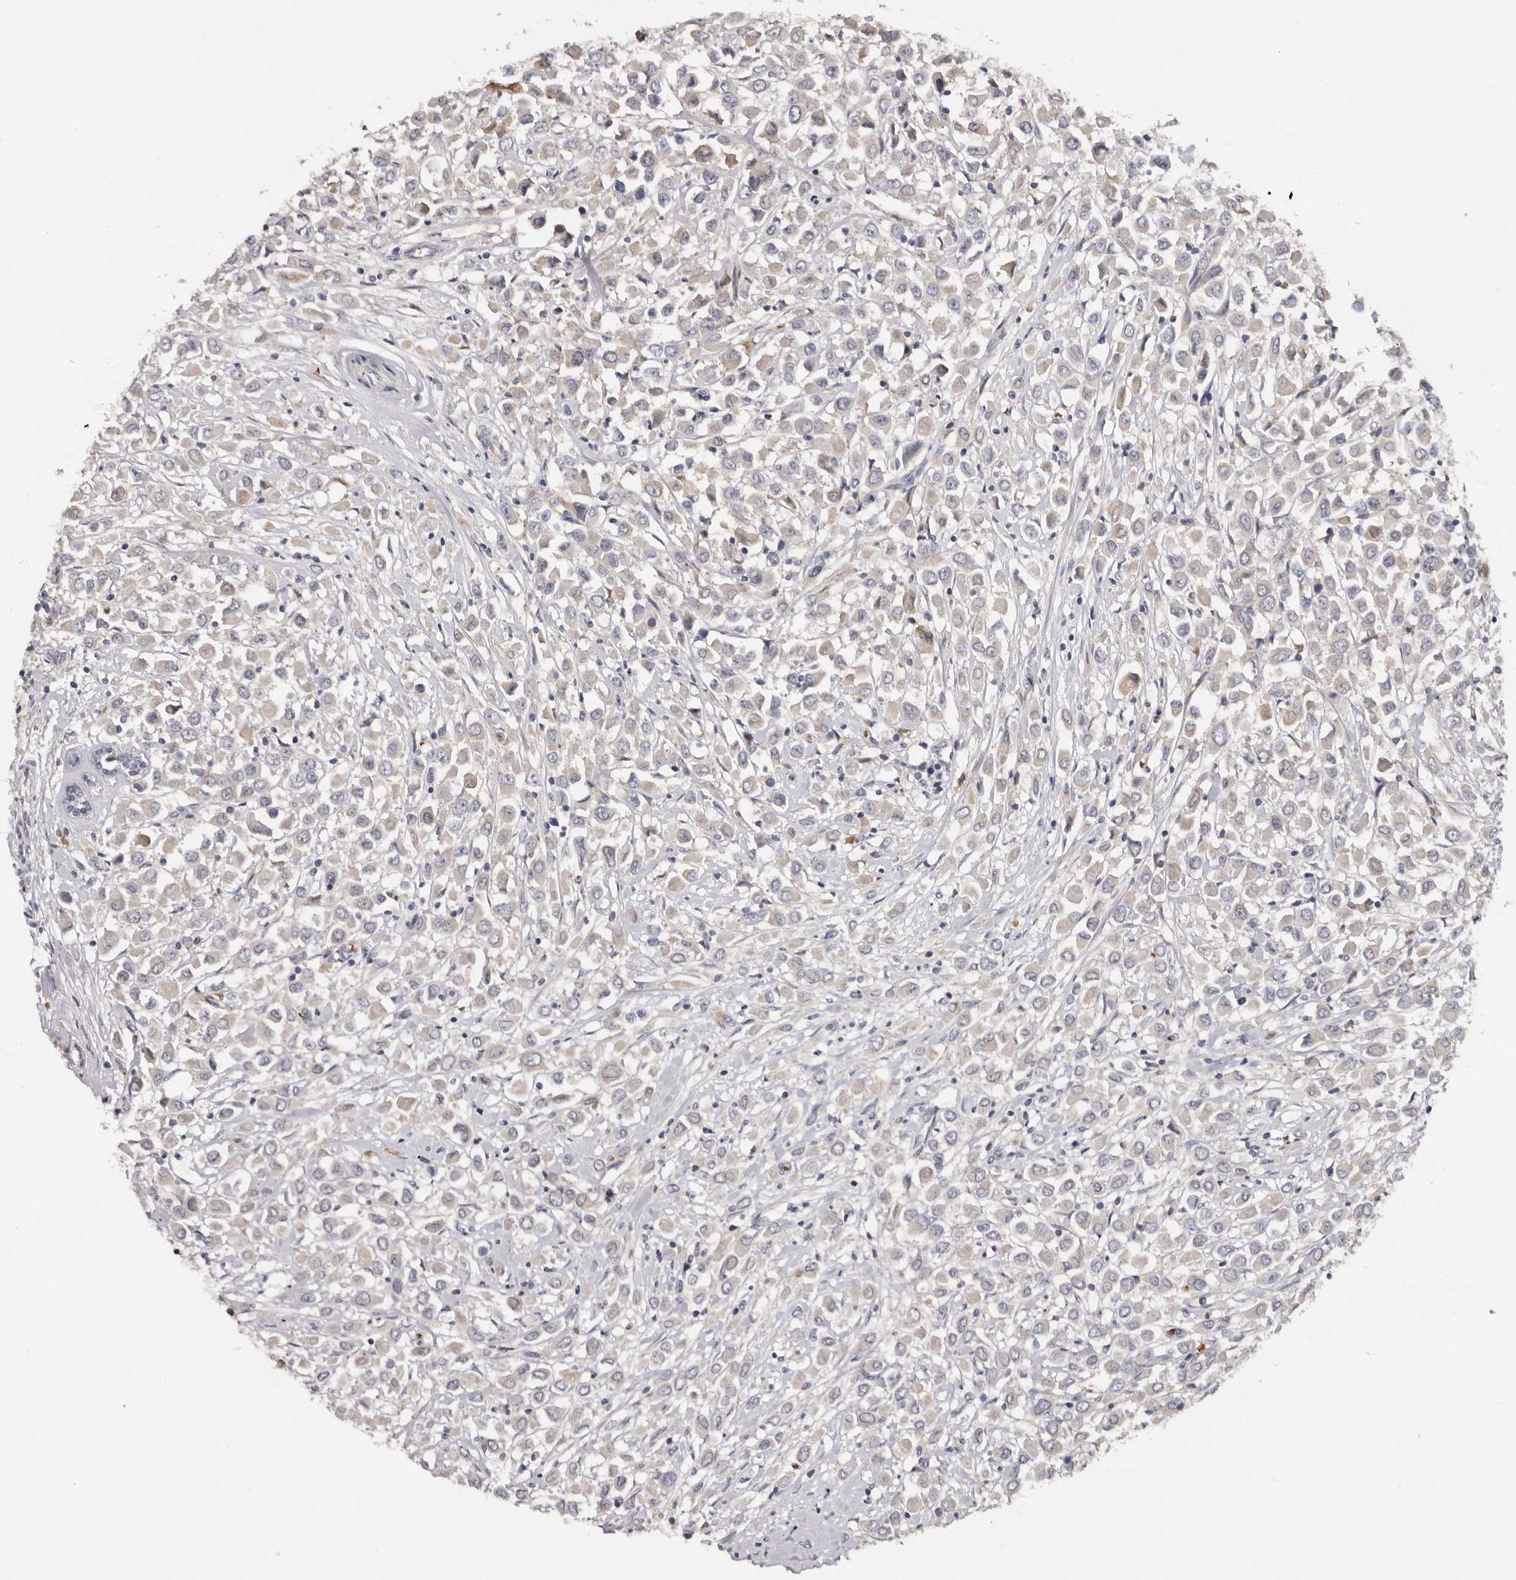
{"staining": {"intensity": "weak", "quantity": "<25%", "location": "cytoplasmic/membranous"}, "tissue": "breast cancer", "cell_type": "Tumor cells", "image_type": "cancer", "snomed": [{"axis": "morphology", "description": "Duct carcinoma"}, {"axis": "topography", "description": "Breast"}], "caption": "This micrograph is of breast intraductal carcinoma stained with IHC to label a protein in brown with the nuclei are counter-stained blue. There is no staining in tumor cells. Brightfield microscopy of IHC stained with DAB (3,3'-diaminobenzidine) (brown) and hematoxylin (blue), captured at high magnification.", "gene": "KIF2B", "patient": {"sex": "female", "age": 61}}